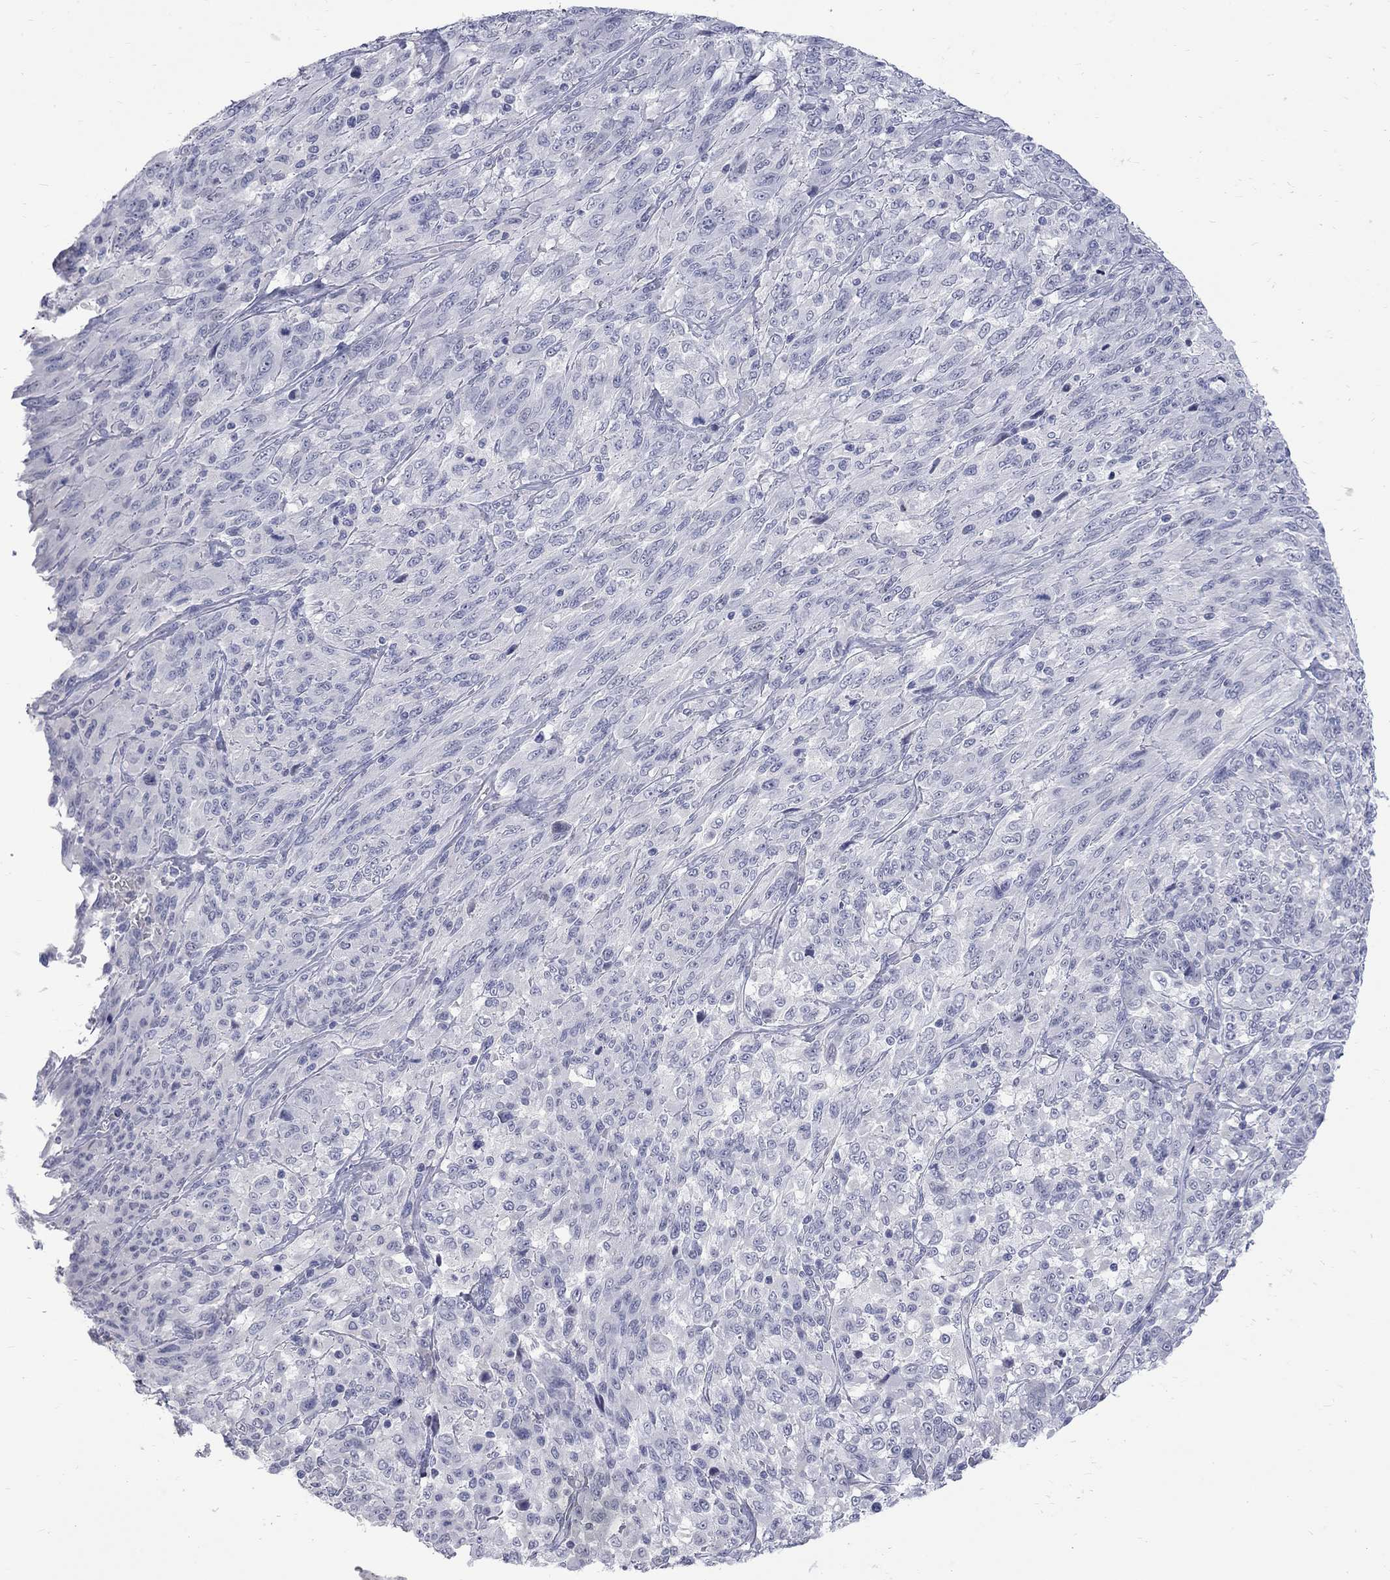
{"staining": {"intensity": "negative", "quantity": "none", "location": "none"}, "tissue": "melanoma", "cell_type": "Tumor cells", "image_type": "cancer", "snomed": [{"axis": "morphology", "description": "Malignant melanoma, NOS"}, {"axis": "topography", "description": "Skin"}], "caption": "Protein analysis of melanoma displays no significant positivity in tumor cells. (Stains: DAB (3,3'-diaminobenzidine) IHC with hematoxylin counter stain, Microscopy: brightfield microscopy at high magnification).", "gene": "CTNND2", "patient": {"sex": "female", "age": 91}}